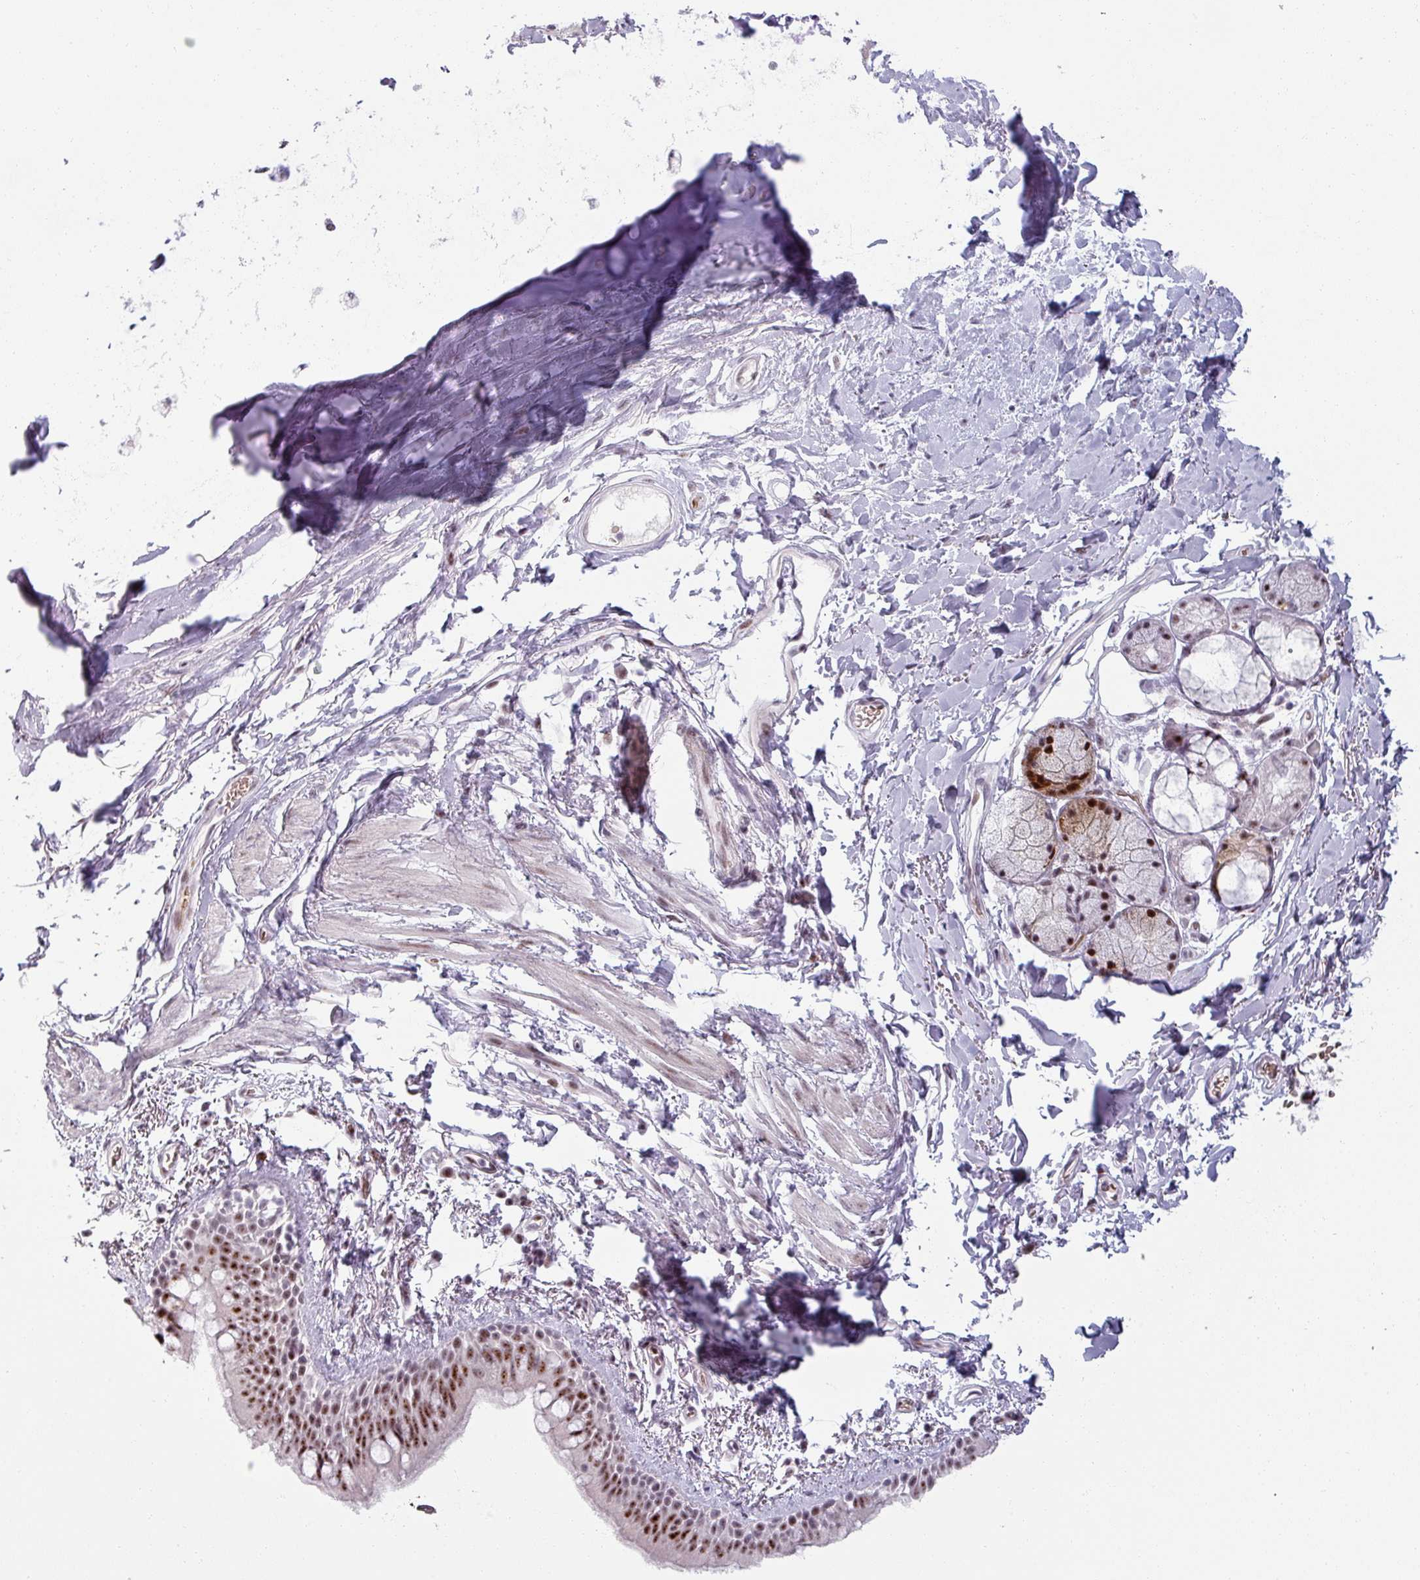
{"staining": {"intensity": "strong", "quantity": ">75%", "location": "nuclear"}, "tissue": "bronchus", "cell_type": "Respiratory epithelial cells", "image_type": "normal", "snomed": [{"axis": "morphology", "description": "Normal tissue, NOS"}, {"axis": "morphology", "description": "Squamous cell carcinoma, NOS"}, {"axis": "topography", "description": "Bronchus"}, {"axis": "topography", "description": "Lung"}], "caption": "Protein positivity by immunohistochemistry reveals strong nuclear positivity in about >75% of respiratory epithelial cells in unremarkable bronchus. The staining was performed using DAB (3,3'-diaminobenzidine) to visualize the protein expression in brown, while the nuclei were stained in blue with hematoxylin (Magnification: 20x).", "gene": "NCOR1", "patient": {"sex": "female", "age": 70}}